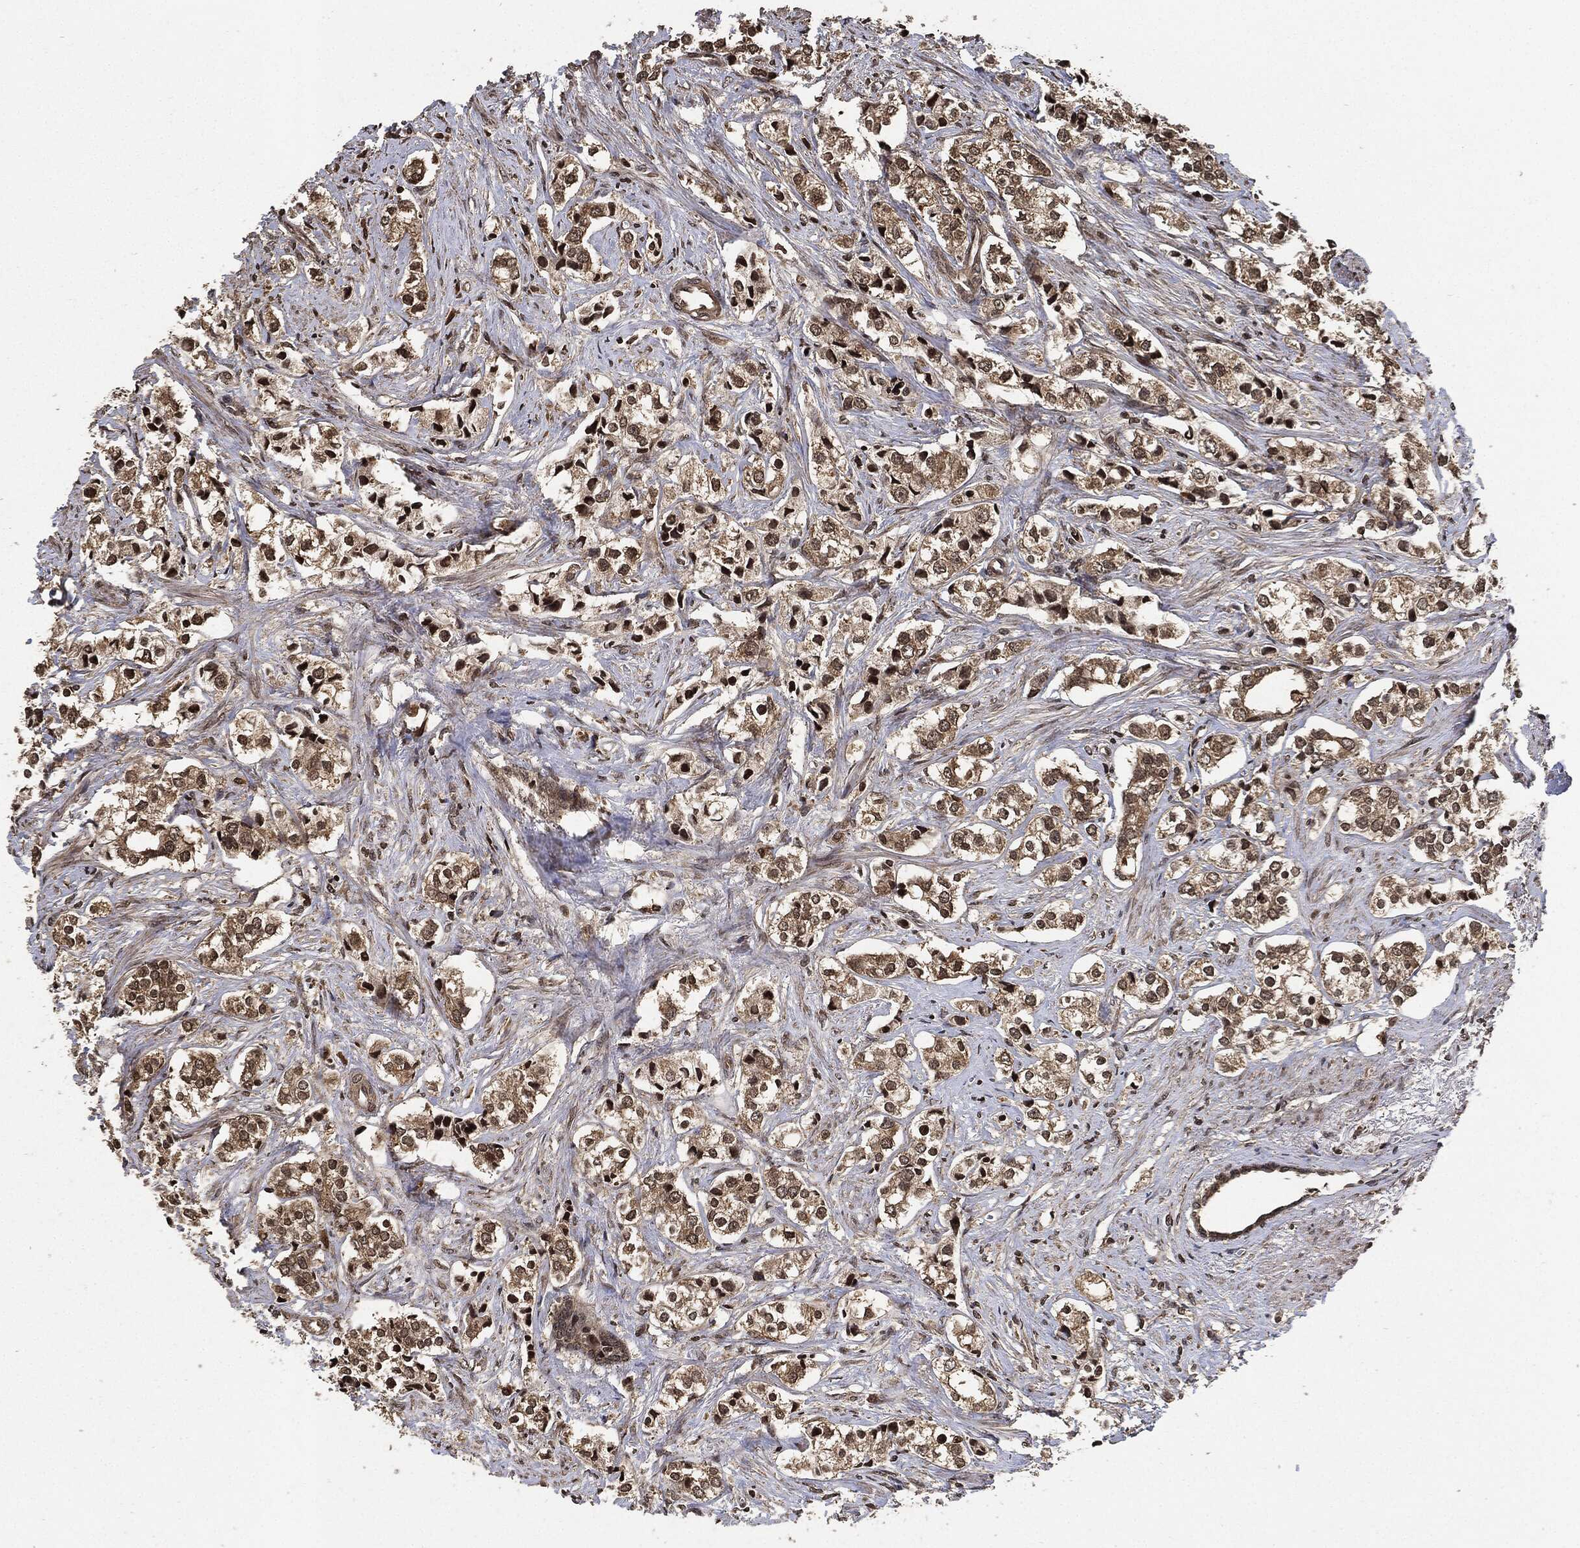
{"staining": {"intensity": "weak", "quantity": ">75%", "location": "cytoplasmic/membranous,nuclear"}, "tissue": "prostate cancer", "cell_type": "Tumor cells", "image_type": "cancer", "snomed": [{"axis": "morphology", "description": "Adenocarcinoma, NOS"}, {"axis": "topography", "description": "Prostate and seminal vesicle, NOS"}], "caption": "Immunohistochemistry (IHC) (DAB (3,3'-diaminobenzidine)) staining of prostate adenocarcinoma demonstrates weak cytoplasmic/membranous and nuclear protein expression in about >75% of tumor cells.", "gene": "PDK1", "patient": {"sex": "male", "age": 63}}